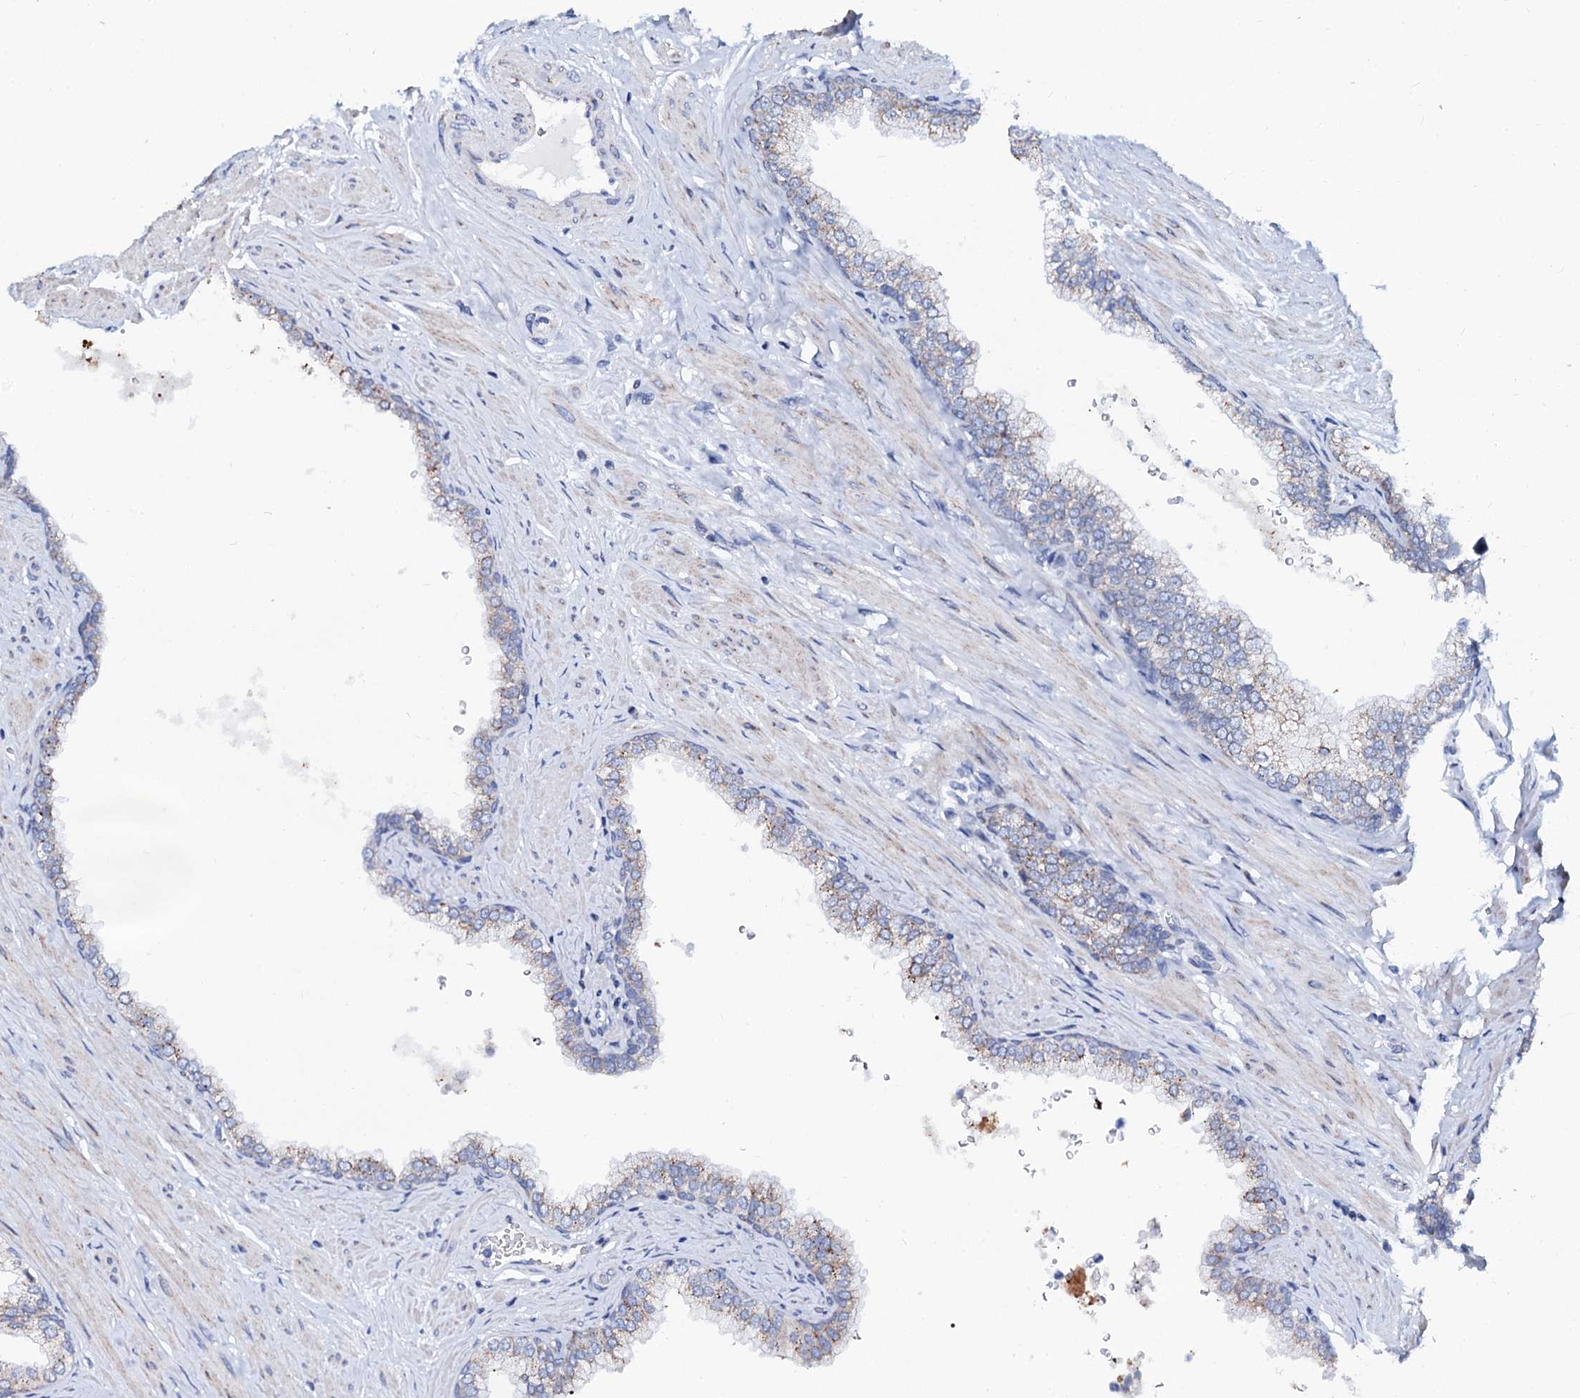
{"staining": {"intensity": "moderate", "quantity": "25%-75%", "location": "cytoplasmic/membranous"}, "tissue": "prostate", "cell_type": "Glandular cells", "image_type": "normal", "snomed": [{"axis": "morphology", "description": "Normal tissue, NOS"}, {"axis": "morphology", "description": "Urothelial carcinoma, Low grade"}, {"axis": "topography", "description": "Urinary bladder"}, {"axis": "topography", "description": "Prostate"}], "caption": "This is a photomicrograph of immunohistochemistry staining of benign prostate, which shows moderate positivity in the cytoplasmic/membranous of glandular cells.", "gene": "SLC37A4", "patient": {"sex": "male", "age": 60}}